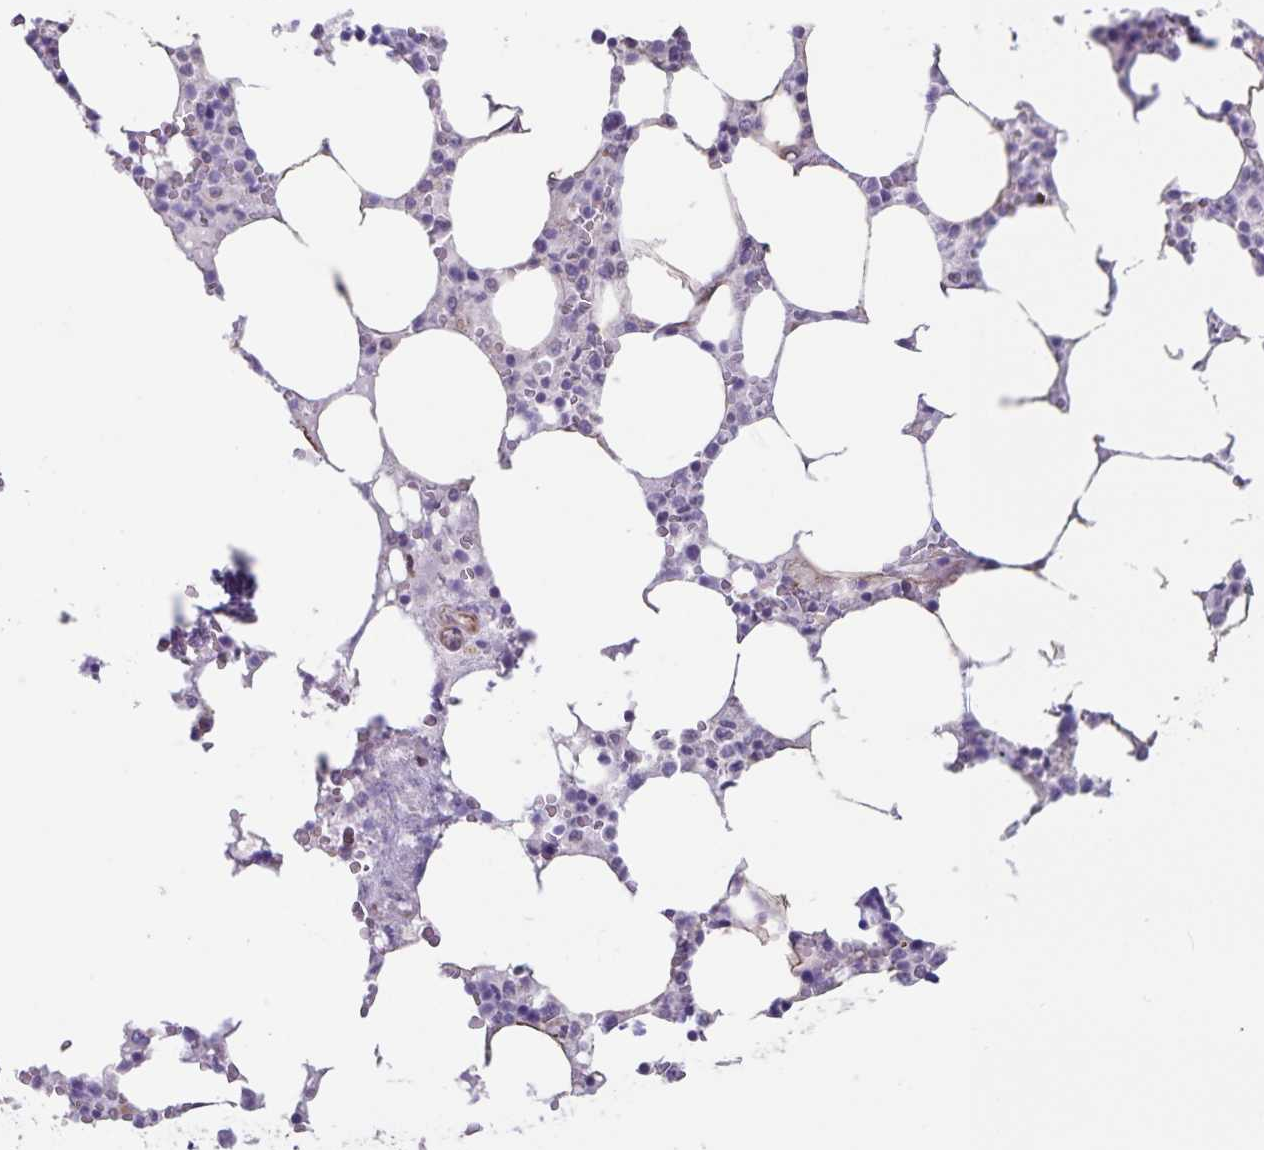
{"staining": {"intensity": "negative", "quantity": "none", "location": "none"}, "tissue": "bone marrow", "cell_type": "Hematopoietic cells", "image_type": "normal", "snomed": [{"axis": "morphology", "description": "Normal tissue, NOS"}, {"axis": "topography", "description": "Bone marrow"}], "caption": "A photomicrograph of bone marrow stained for a protein exhibits no brown staining in hematopoietic cells.", "gene": "SYNM", "patient": {"sex": "male", "age": 64}}